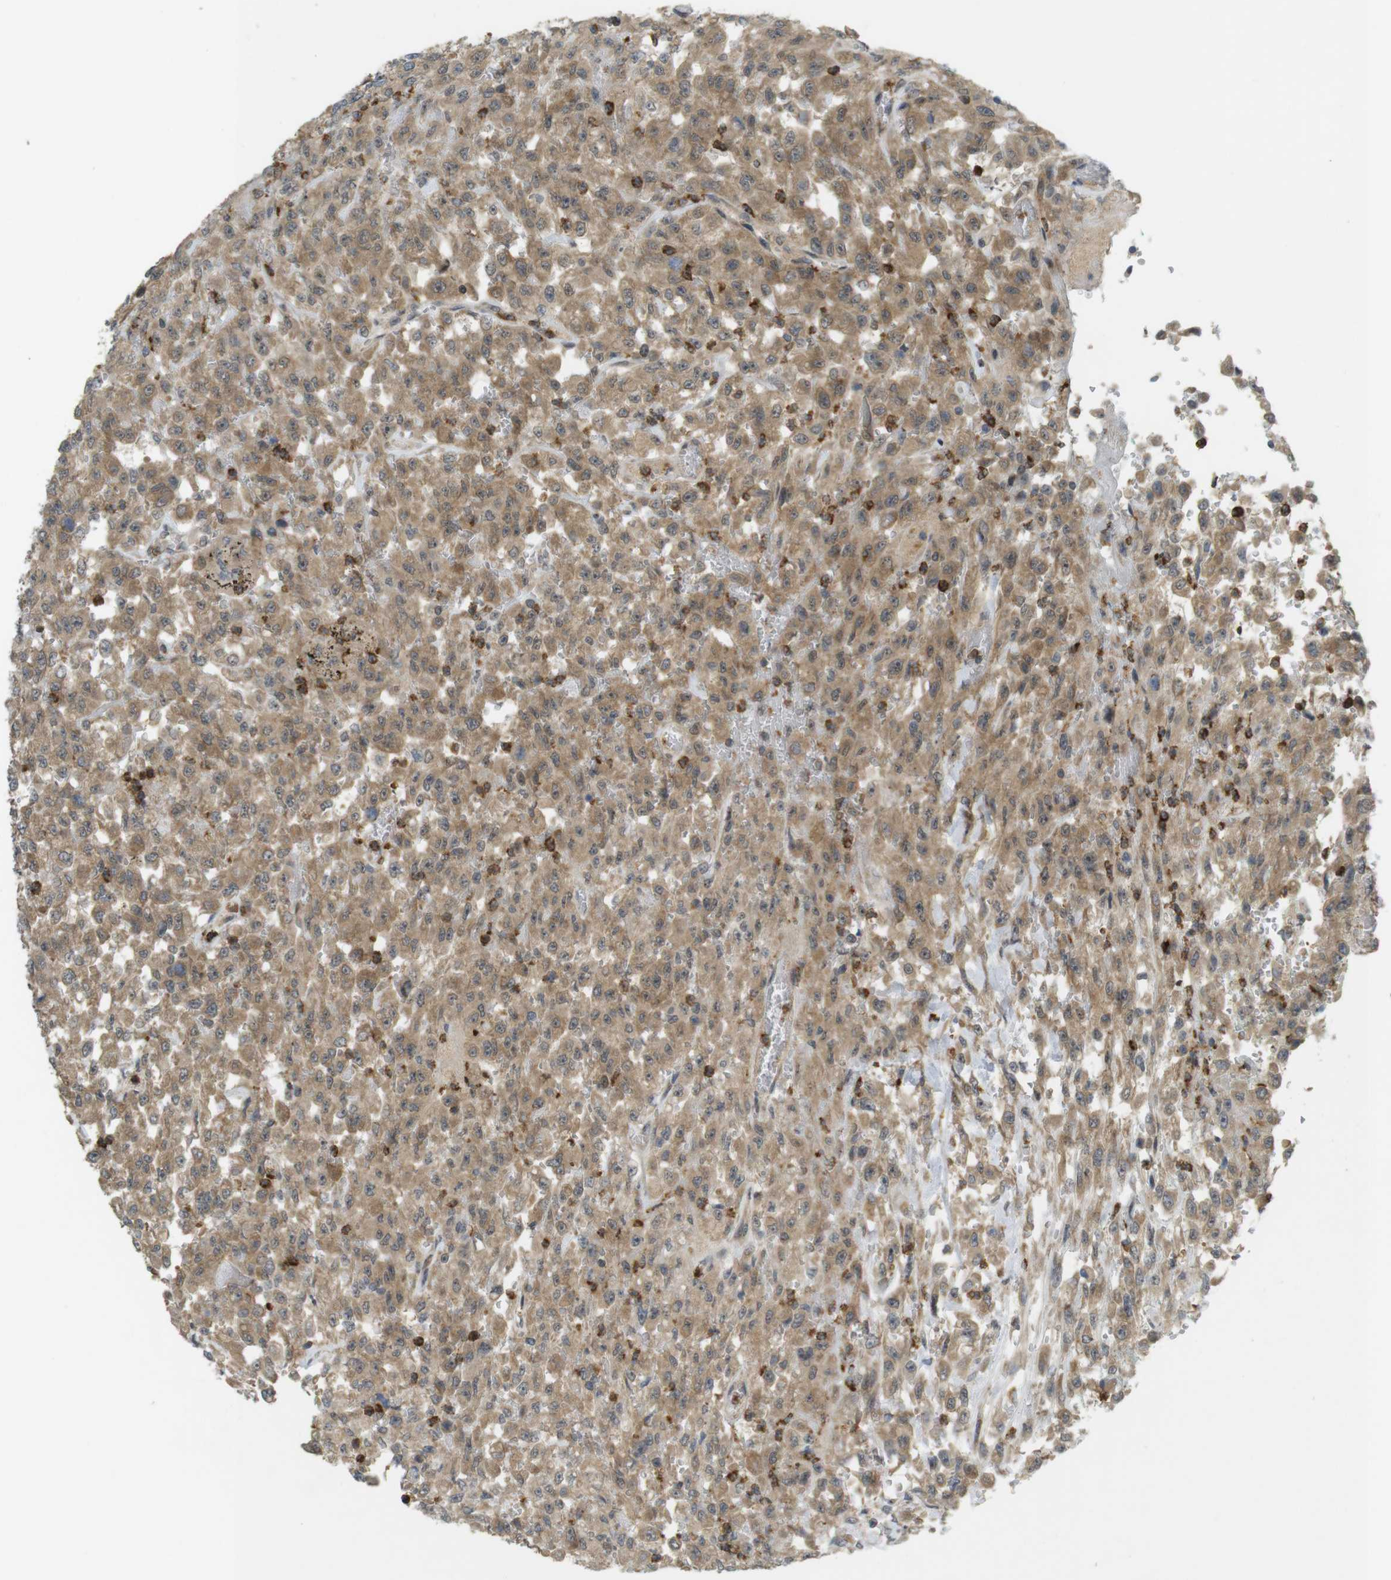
{"staining": {"intensity": "moderate", "quantity": ">75%", "location": "cytoplasmic/membranous,nuclear"}, "tissue": "urothelial cancer", "cell_type": "Tumor cells", "image_type": "cancer", "snomed": [{"axis": "morphology", "description": "Urothelial carcinoma, High grade"}, {"axis": "topography", "description": "Urinary bladder"}], "caption": "Protein expression analysis of human urothelial cancer reveals moderate cytoplasmic/membranous and nuclear staining in about >75% of tumor cells.", "gene": "TMX3", "patient": {"sex": "male", "age": 46}}